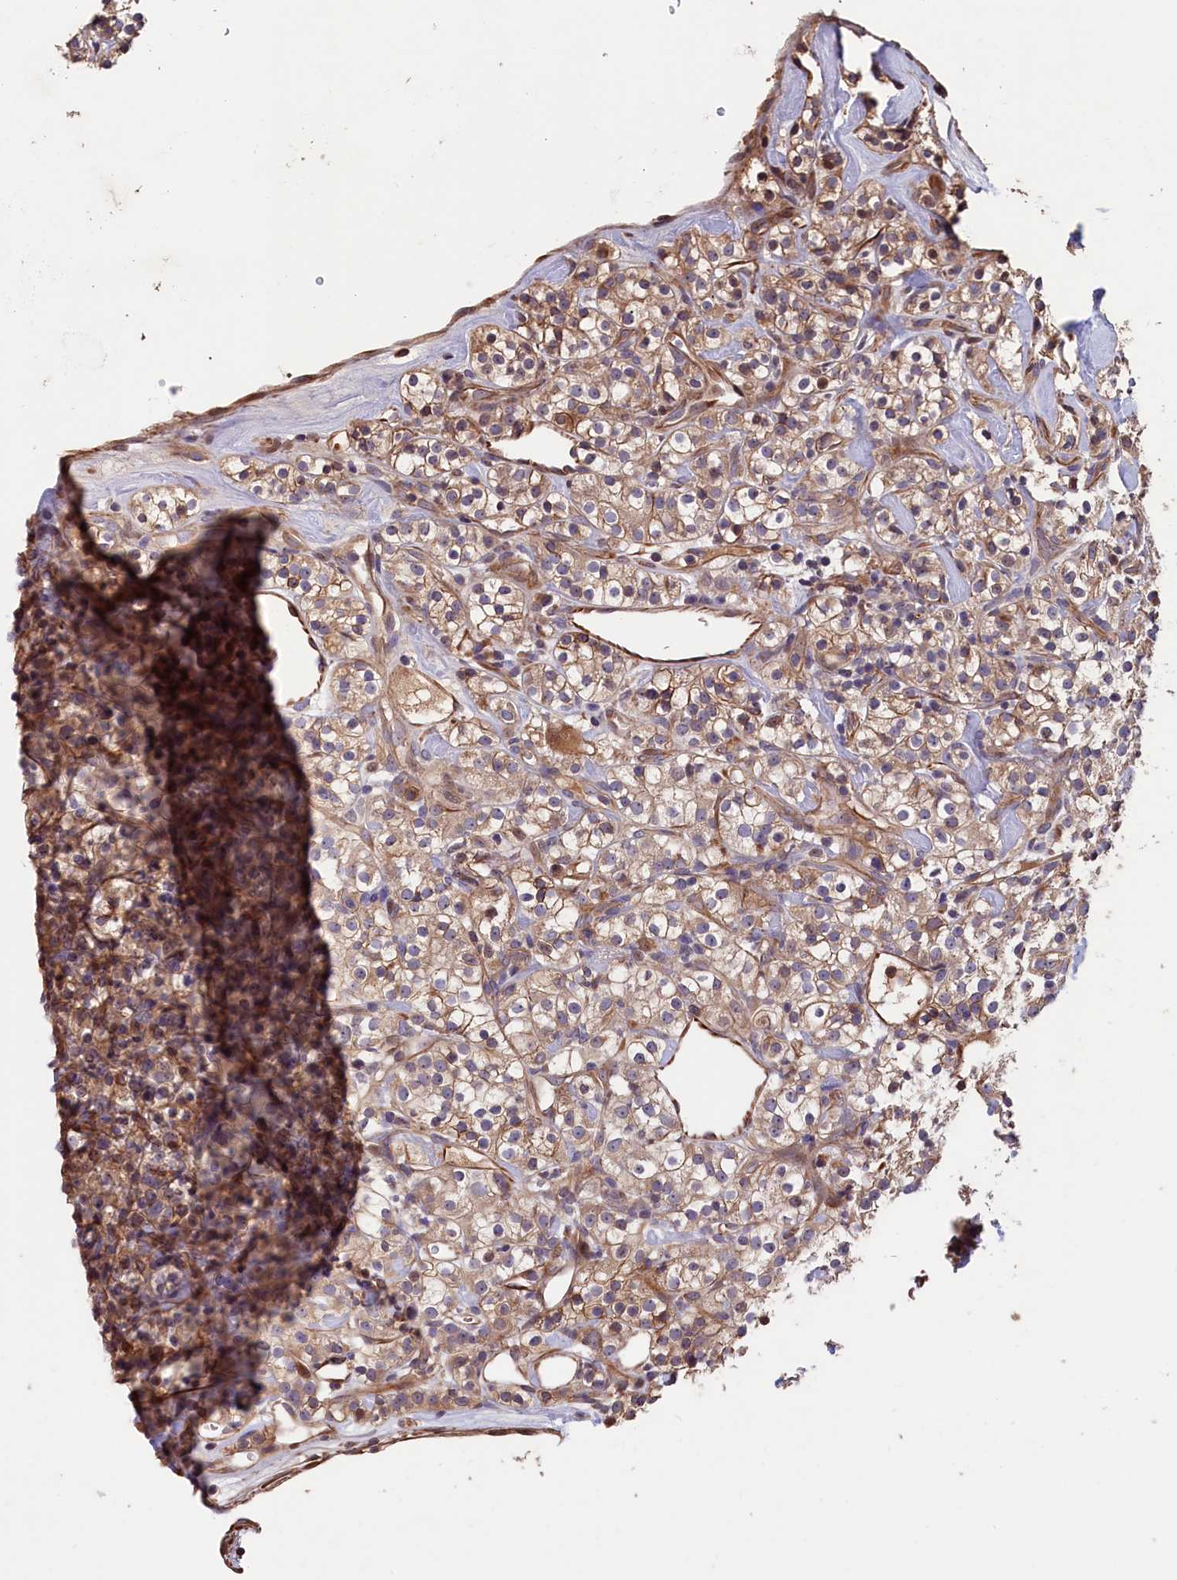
{"staining": {"intensity": "moderate", "quantity": ">75%", "location": "cytoplasmic/membranous"}, "tissue": "renal cancer", "cell_type": "Tumor cells", "image_type": "cancer", "snomed": [{"axis": "morphology", "description": "Adenocarcinoma, NOS"}, {"axis": "topography", "description": "Kidney"}], "caption": "Renal cancer tissue displays moderate cytoplasmic/membranous expression in approximately >75% of tumor cells", "gene": "GREB1L", "patient": {"sex": "male", "age": 77}}